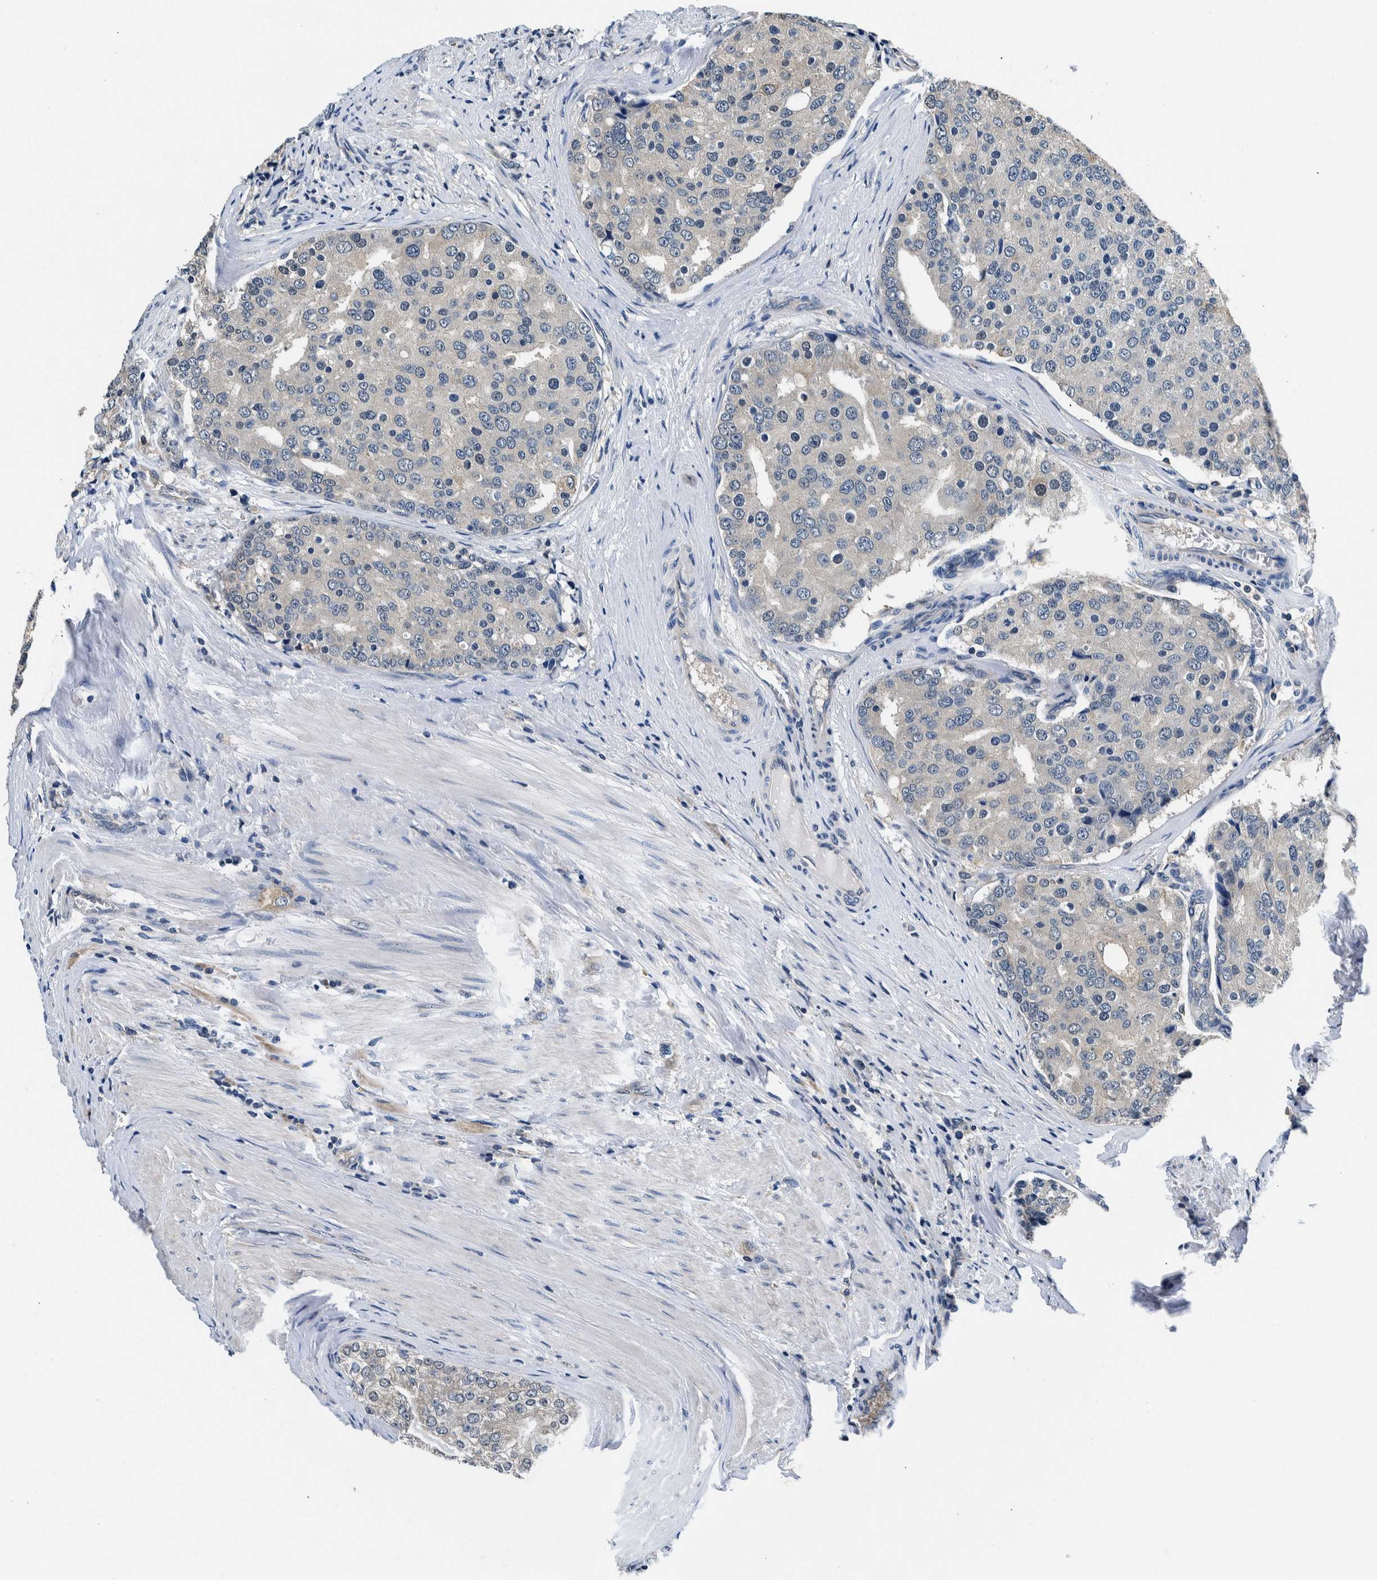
{"staining": {"intensity": "negative", "quantity": "none", "location": "none"}, "tissue": "prostate cancer", "cell_type": "Tumor cells", "image_type": "cancer", "snomed": [{"axis": "morphology", "description": "Adenocarcinoma, High grade"}, {"axis": "topography", "description": "Prostate"}], "caption": "An image of prostate cancer stained for a protein shows no brown staining in tumor cells.", "gene": "NIBAN2", "patient": {"sex": "male", "age": 50}}